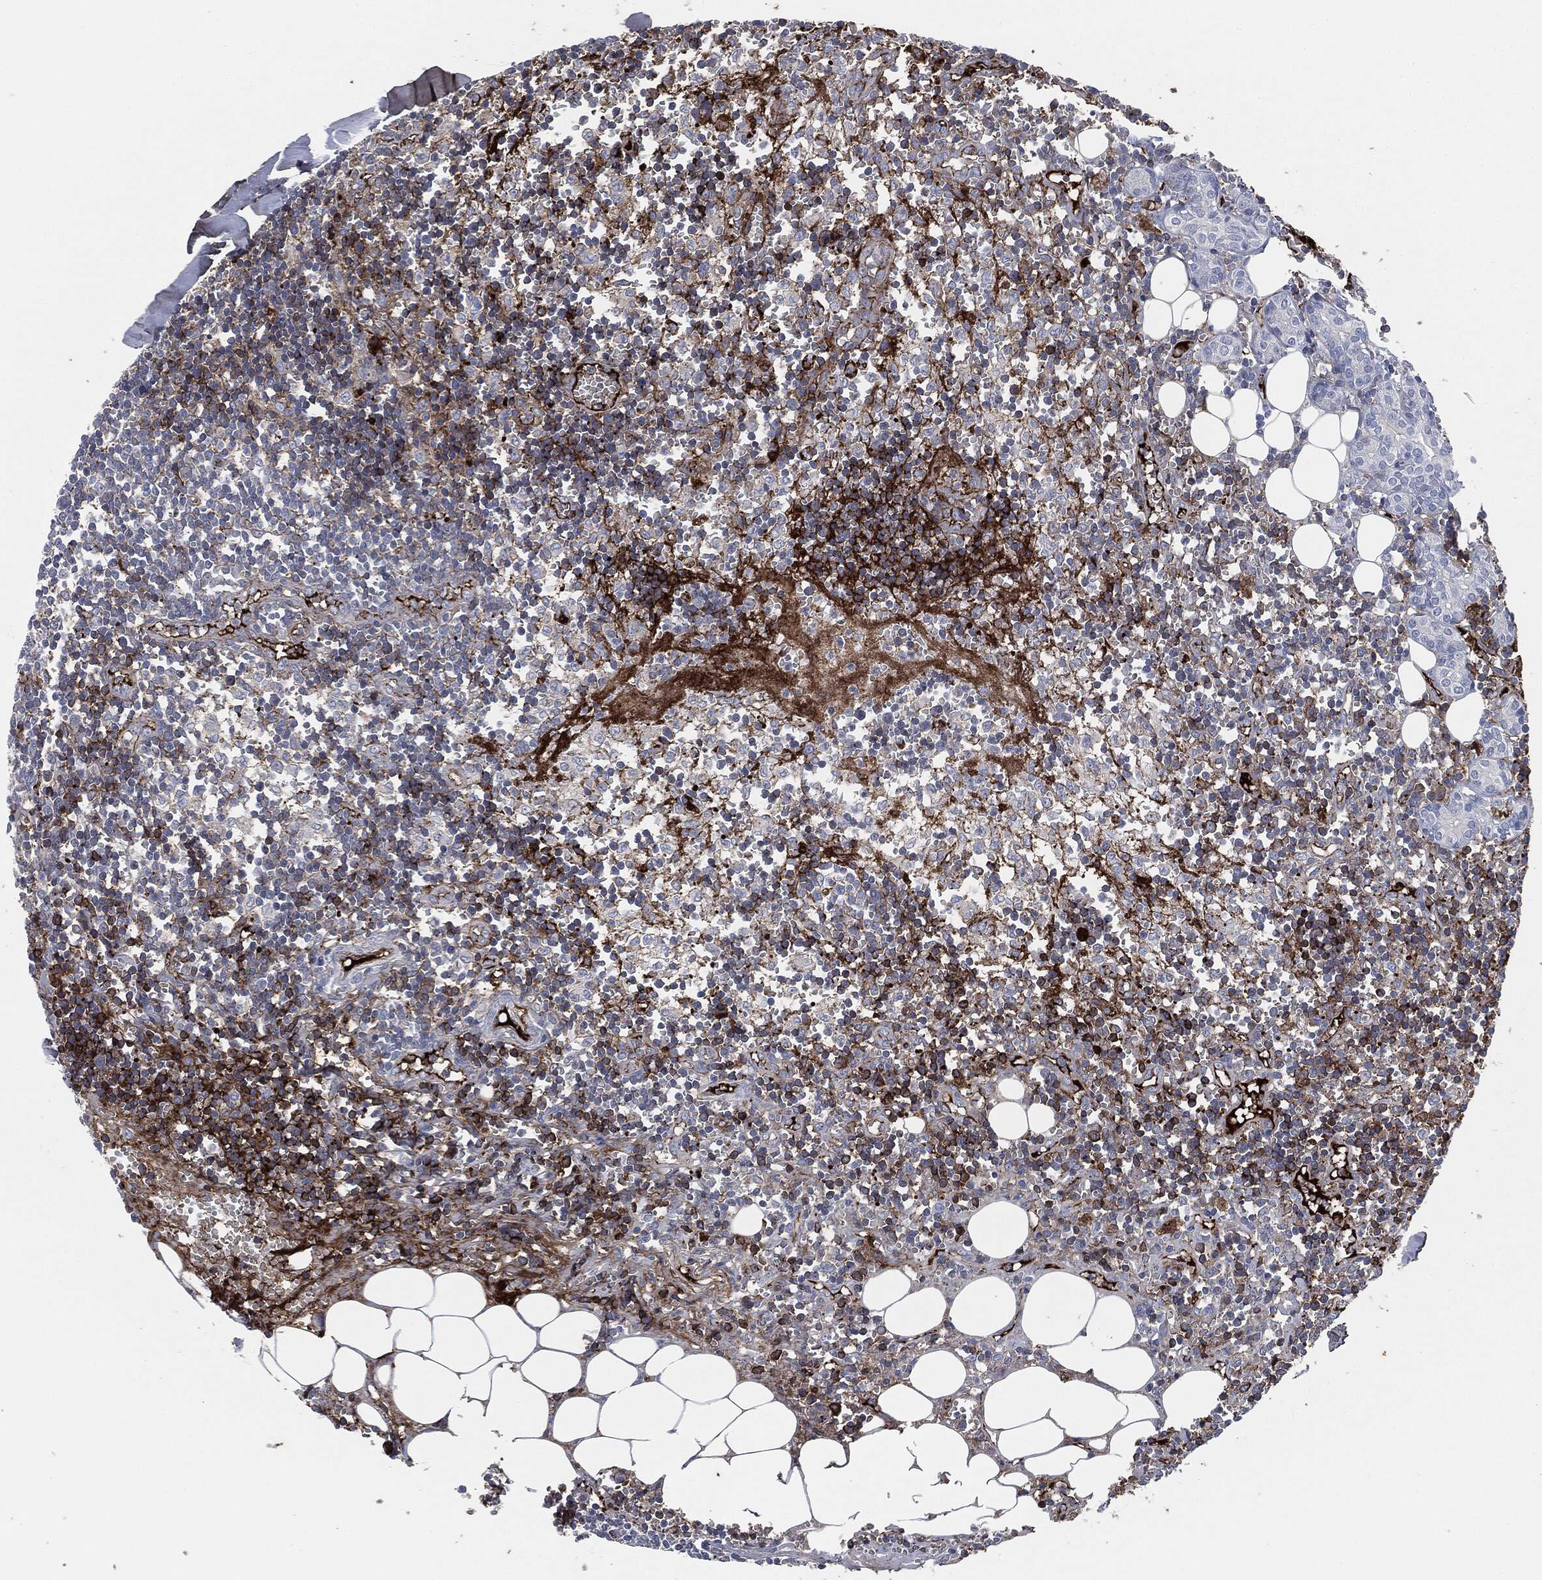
{"staining": {"intensity": "negative", "quantity": "none", "location": "none"}, "tissue": "lymph node", "cell_type": "Germinal center cells", "image_type": "normal", "snomed": [{"axis": "morphology", "description": "Normal tissue, NOS"}, {"axis": "topography", "description": "Lymph node"}, {"axis": "topography", "description": "Salivary gland"}], "caption": "This photomicrograph is of normal lymph node stained with immunohistochemistry (IHC) to label a protein in brown with the nuclei are counter-stained blue. There is no expression in germinal center cells. The staining is performed using DAB brown chromogen with nuclei counter-stained in using hematoxylin.", "gene": "APOB", "patient": {"sex": "male", "age": 78}}